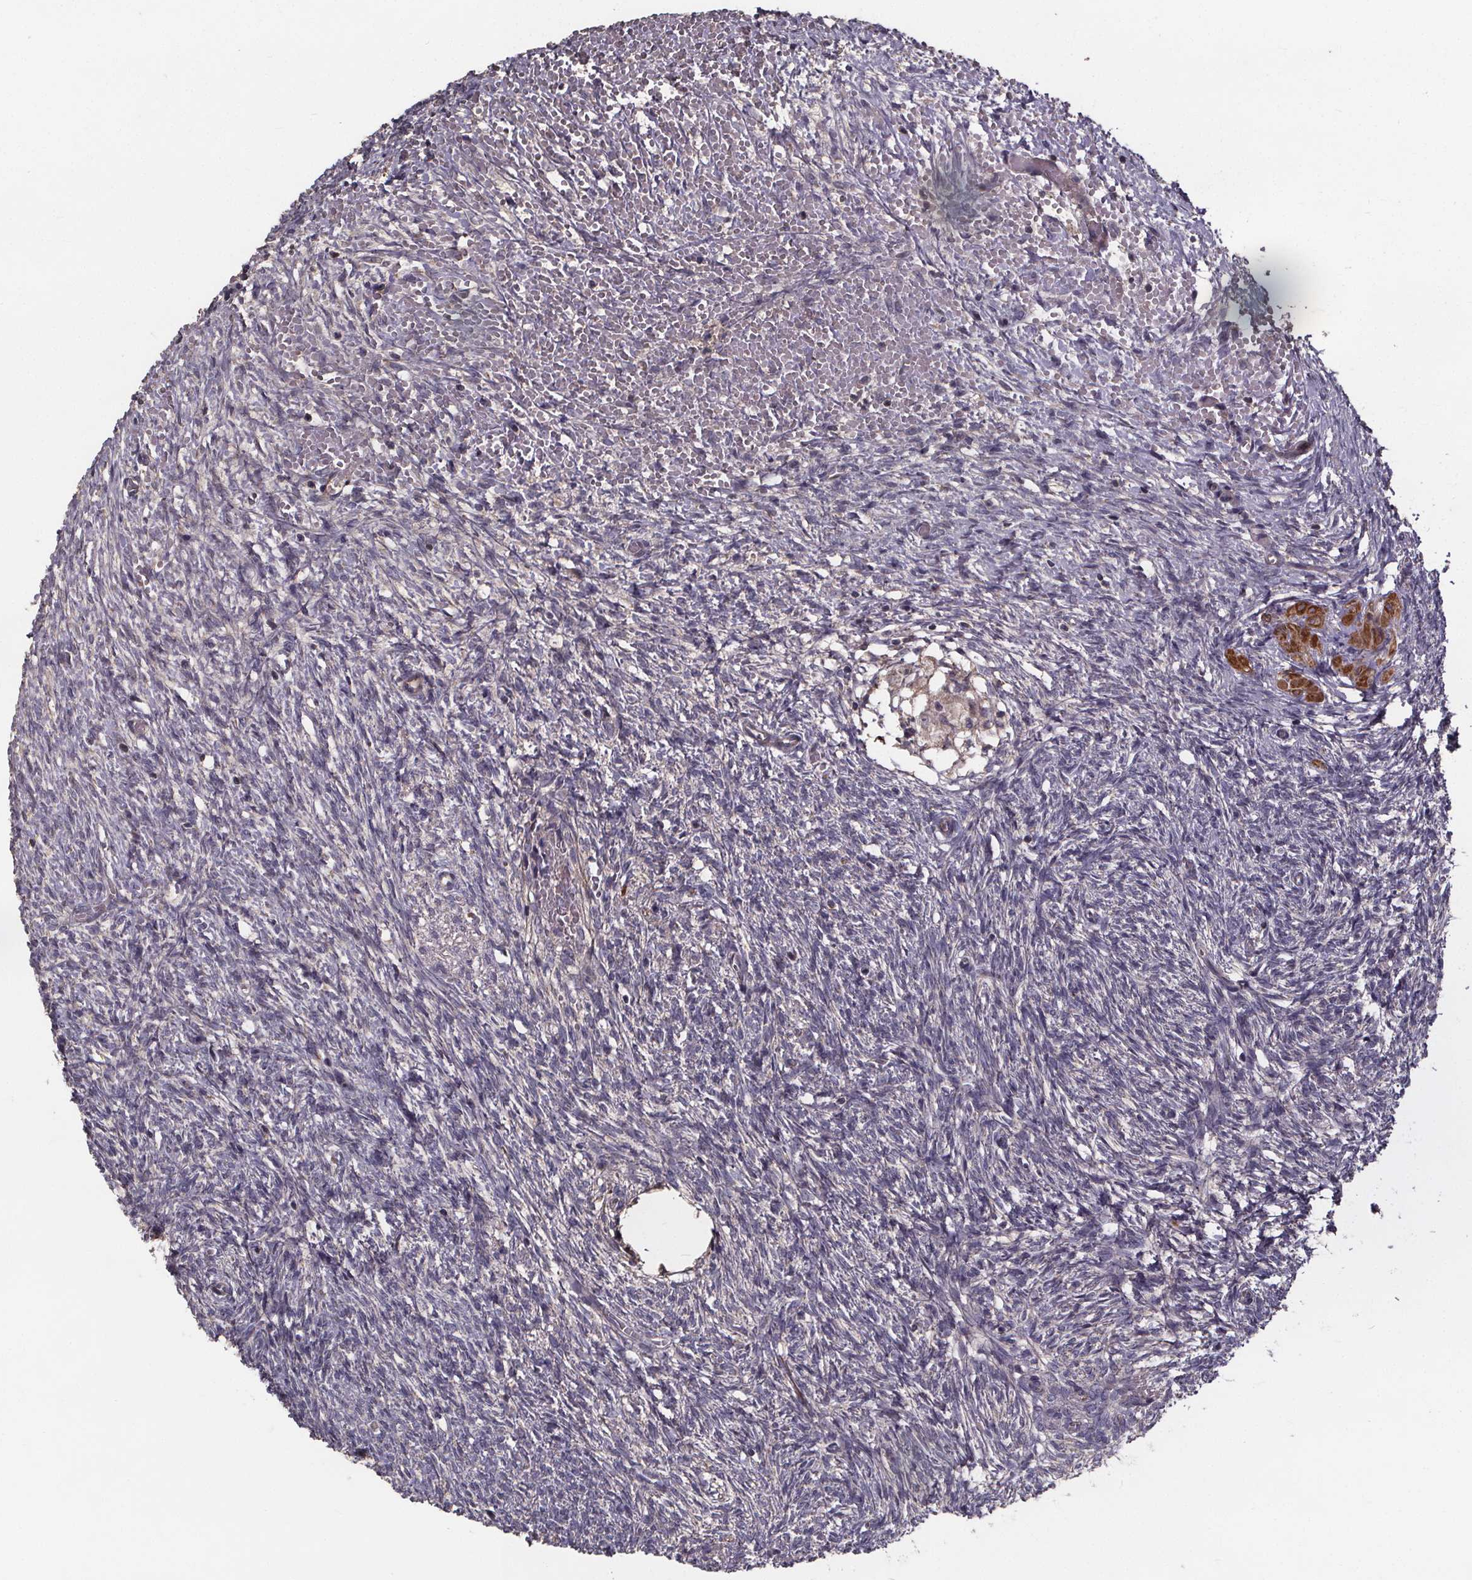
{"staining": {"intensity": "negative", "quantity": "none", "location": "none"}, "tissue": "ovary", "cell_type": "Ovarian stroma cells", "image_type": "normal", "snomed": [{"axis": "morphology", "description": "Normal tissue, NOS"}, {"axis": "topography", "description": "Ovary"}], "caption": "Ovarian stroma cells are negative for brown protein staining in benign ovary. (DAB (3,3'-diaminobenzidine) IHC, high magnification).", "gene": "YME1L1", "patient": {"sex": "female", "age": 46}}